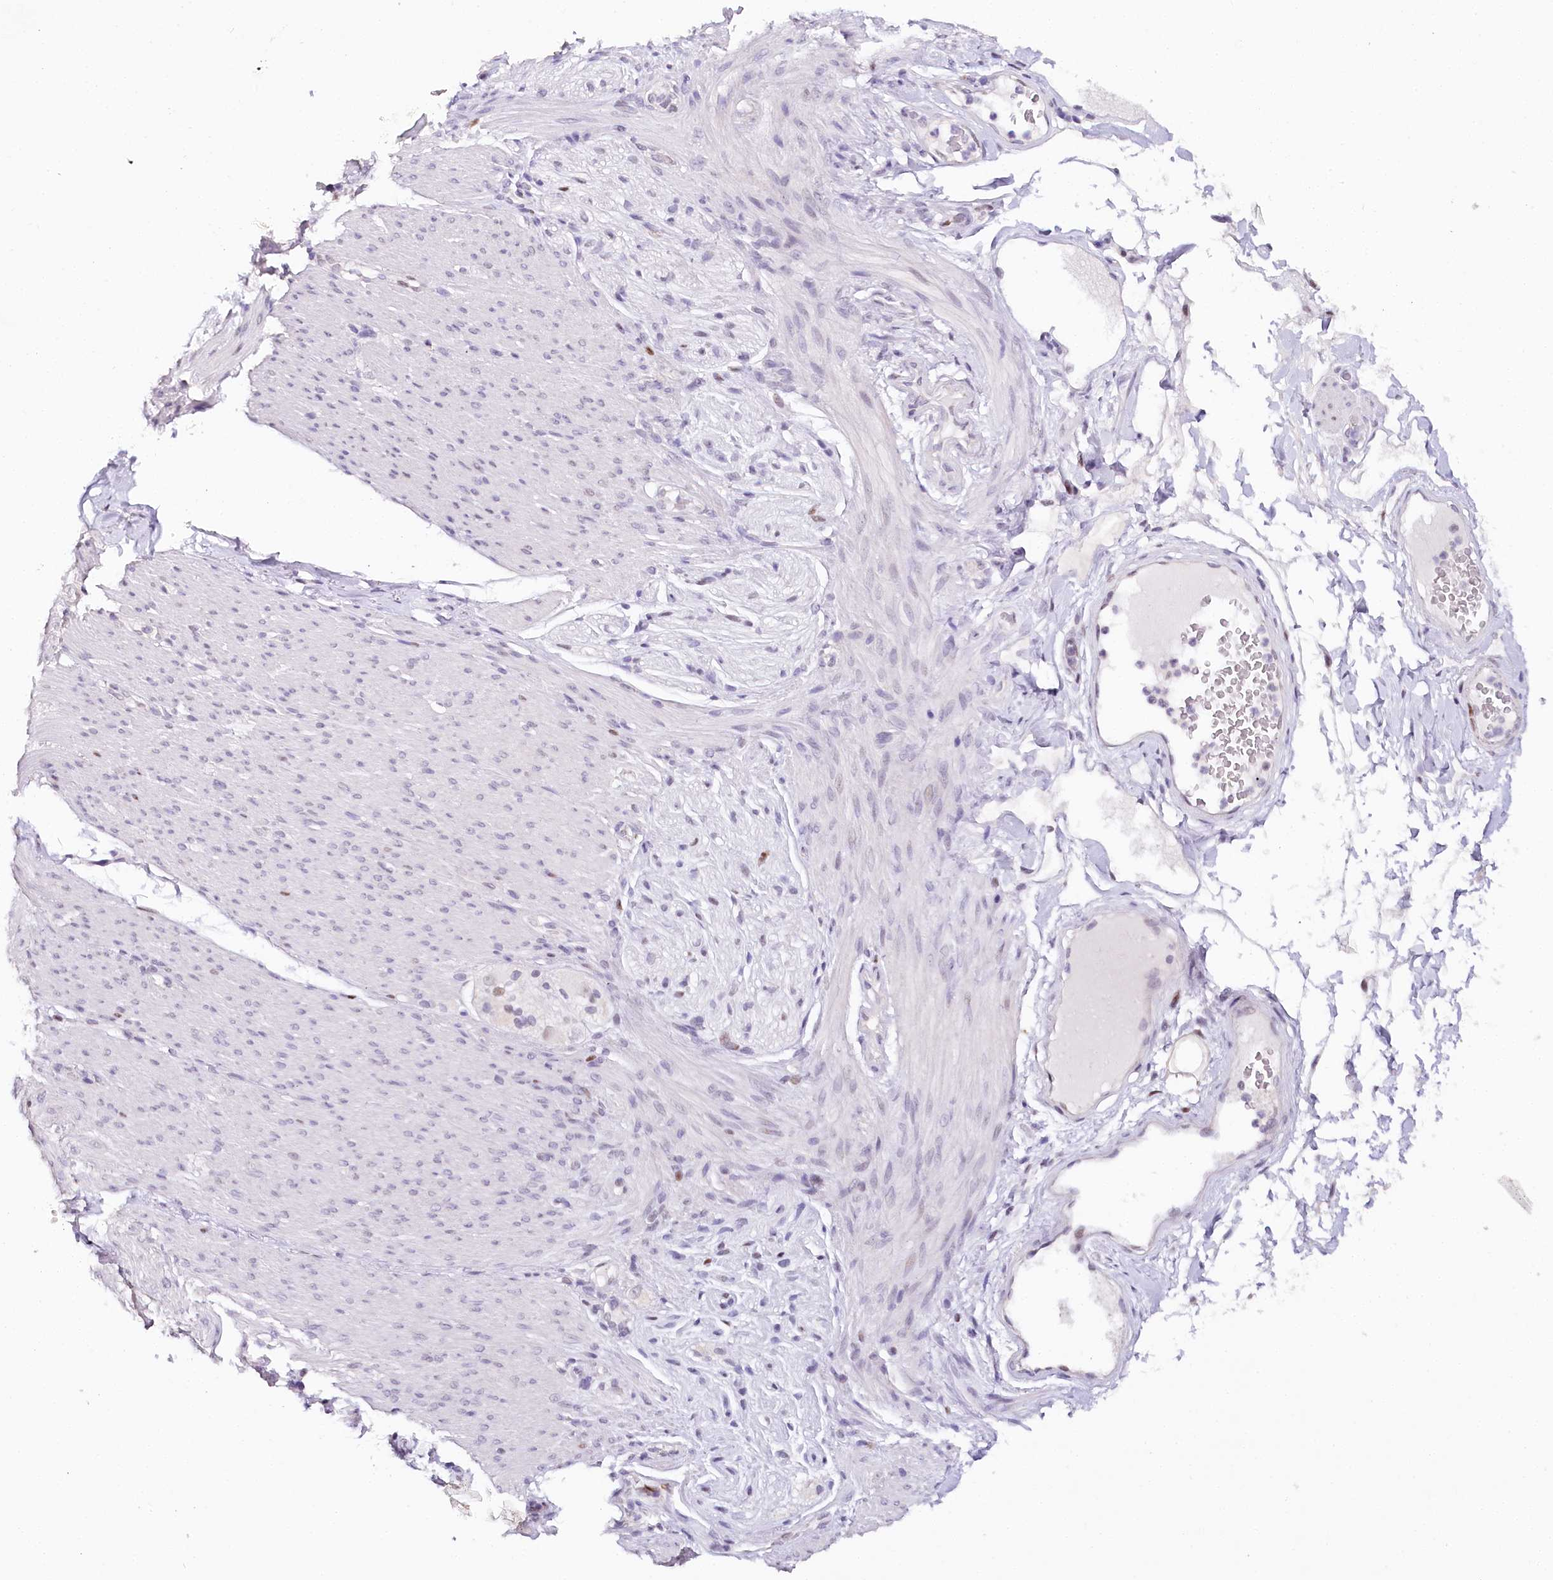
{"staining": {"intensity": "negative", "quantity": "none", "location": "none"}, "tissue": "adipose tissue", "cell_type": "Adipocytes", "image_type": "normal", "snomed": [{"axis": "morphology", "description": "Normal tissue, NOS"}, {"axis": "topography", "description": "Colon"}, {"axis": "topography", "description": "Peripheral nerve tissue"}], "caption": "Immunohistochemistry of benign human adipose tissue demonstrates no positivity in adipocytes.", "gene": "TP53", "patient": {"sex": "female", "age": 61}}